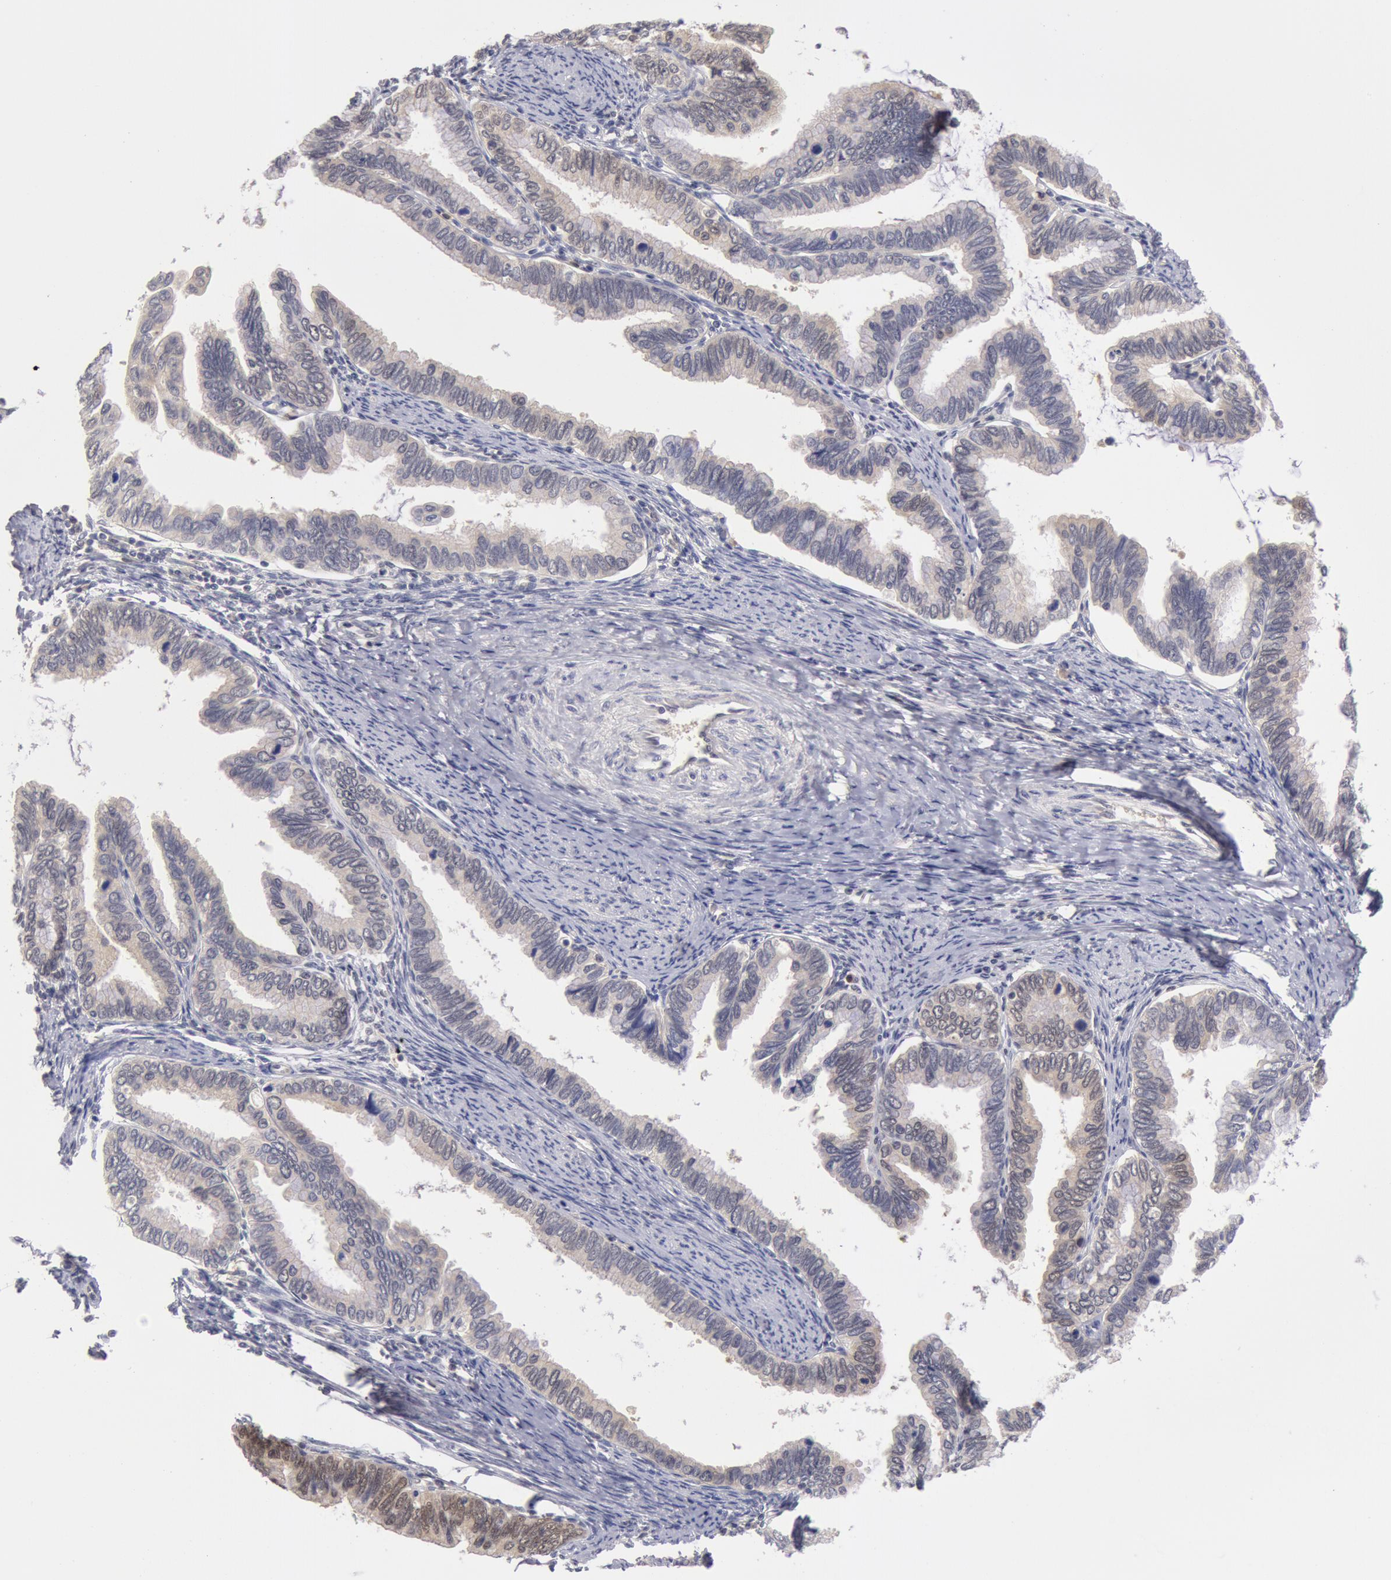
{"staining": {"intensity": "weak", "quantity": "25%-75%", "location": "cytoplasmic/membranous"}, "tissue": "cervical cancer", "cell_type": "Tumor cells", "image_type": "cancer", "snomed": [{"axis": "morphology", "description": "Adenocarcinoma, NOS"}, {"axis": "topography", "description": "Cervix"}], "caption": "Approximately 25%-75% of tumor cells in human cervical cancer reveal weak cytoplasmic/membranous protein staining as visualized by brown immunohistochemical staining.", "gene": "TXNRD1", "patient": {"sex": "female", "age": 49}}